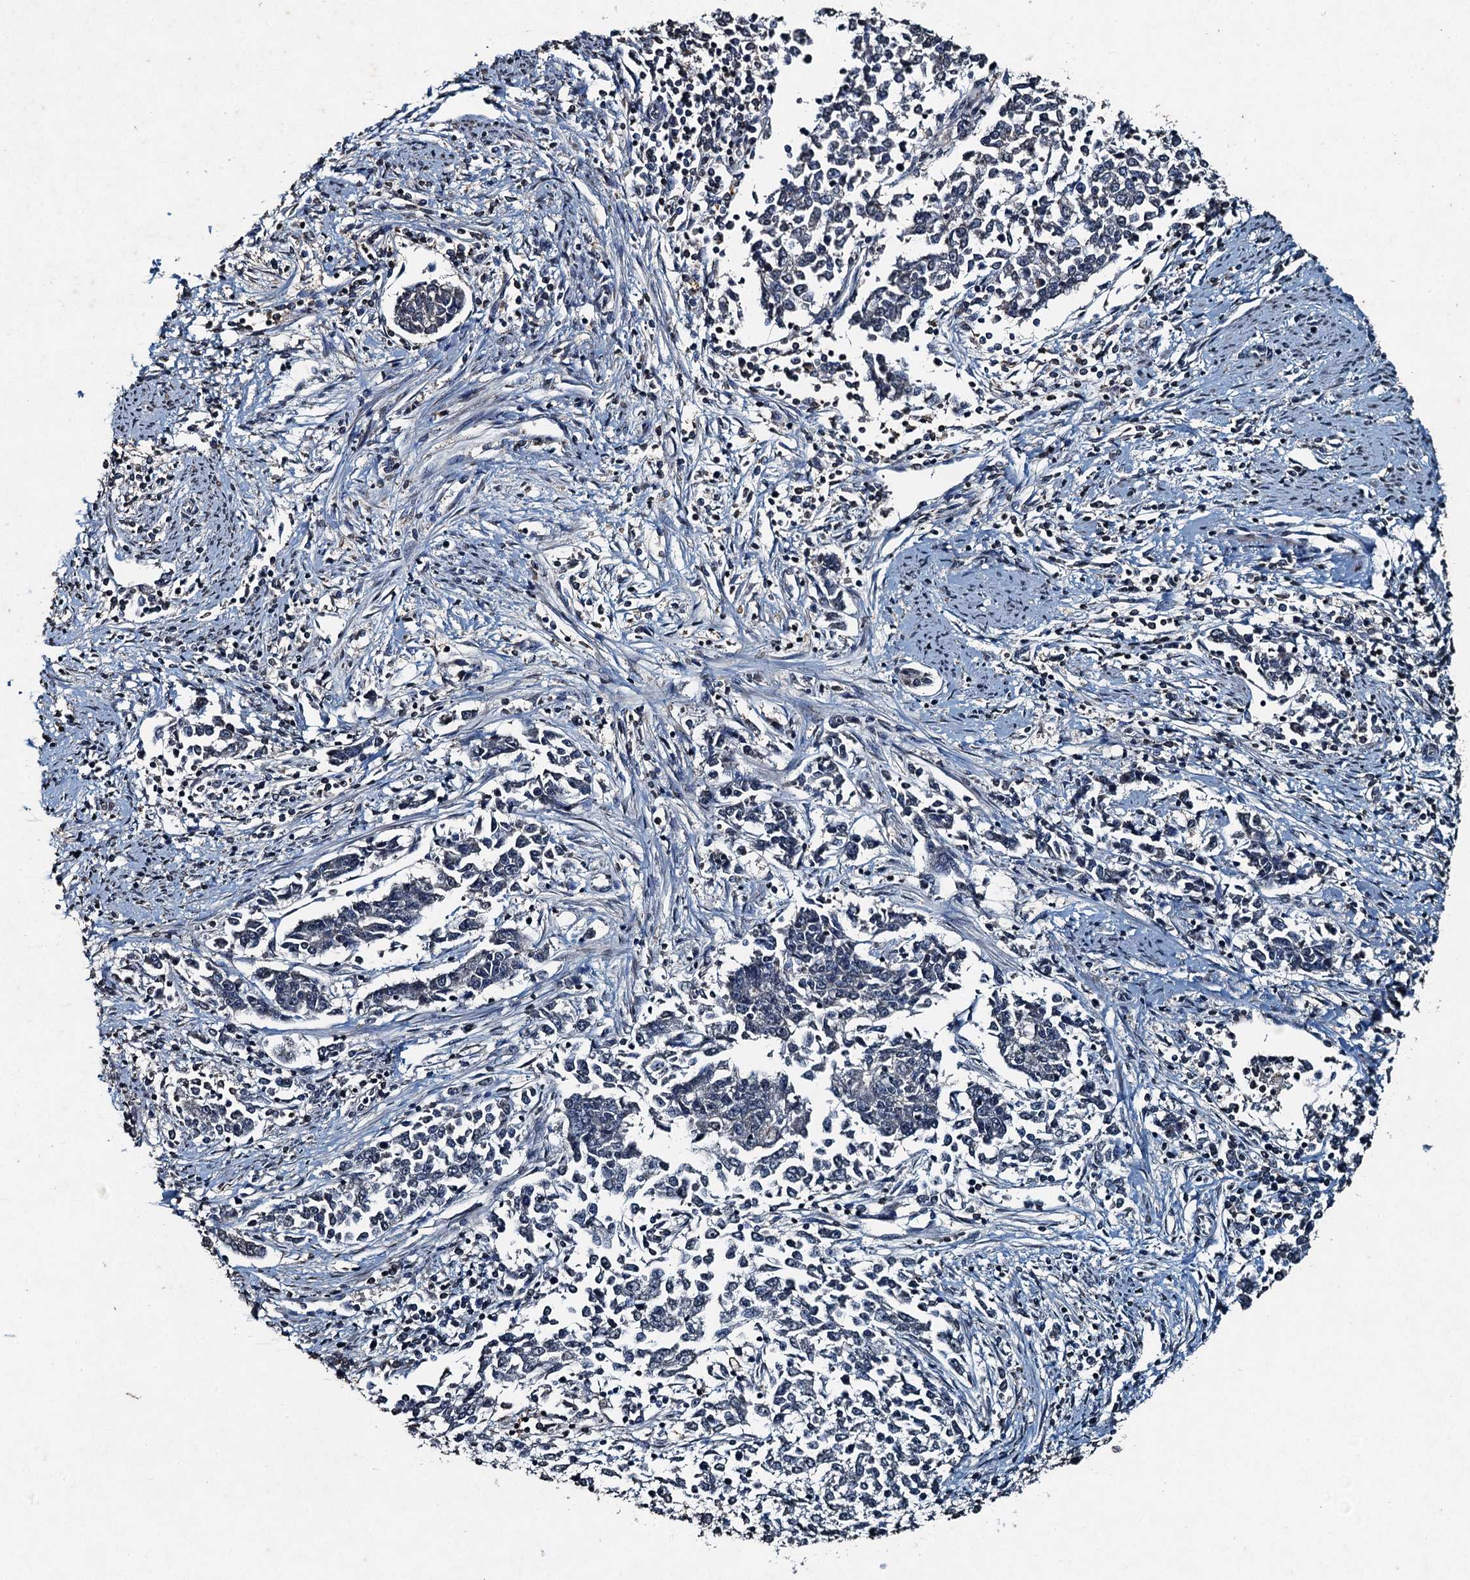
{"staining": {"intensity": "negative", "quantity": "none", "location": "none"}, "tissue": "endometrial cancer", "cell_type": "Tumor cells", "image_type": "cancer", "snomed": [{"axis": "morphology", "description": "Adenocarcinoma, NOS"}, {"axis": "topography", "description": "Endometrium"}], "caption": "Immunohistochemistry image of endometrial adenocarcinoma stained for a protein (brown), which exhibits no expression in tumor cells. (Immunohistochemistry (ihc), brightfield microscopy, high magnification).", "gene": "TCTN1", "patient": {"sex": "female", "age": 50}}